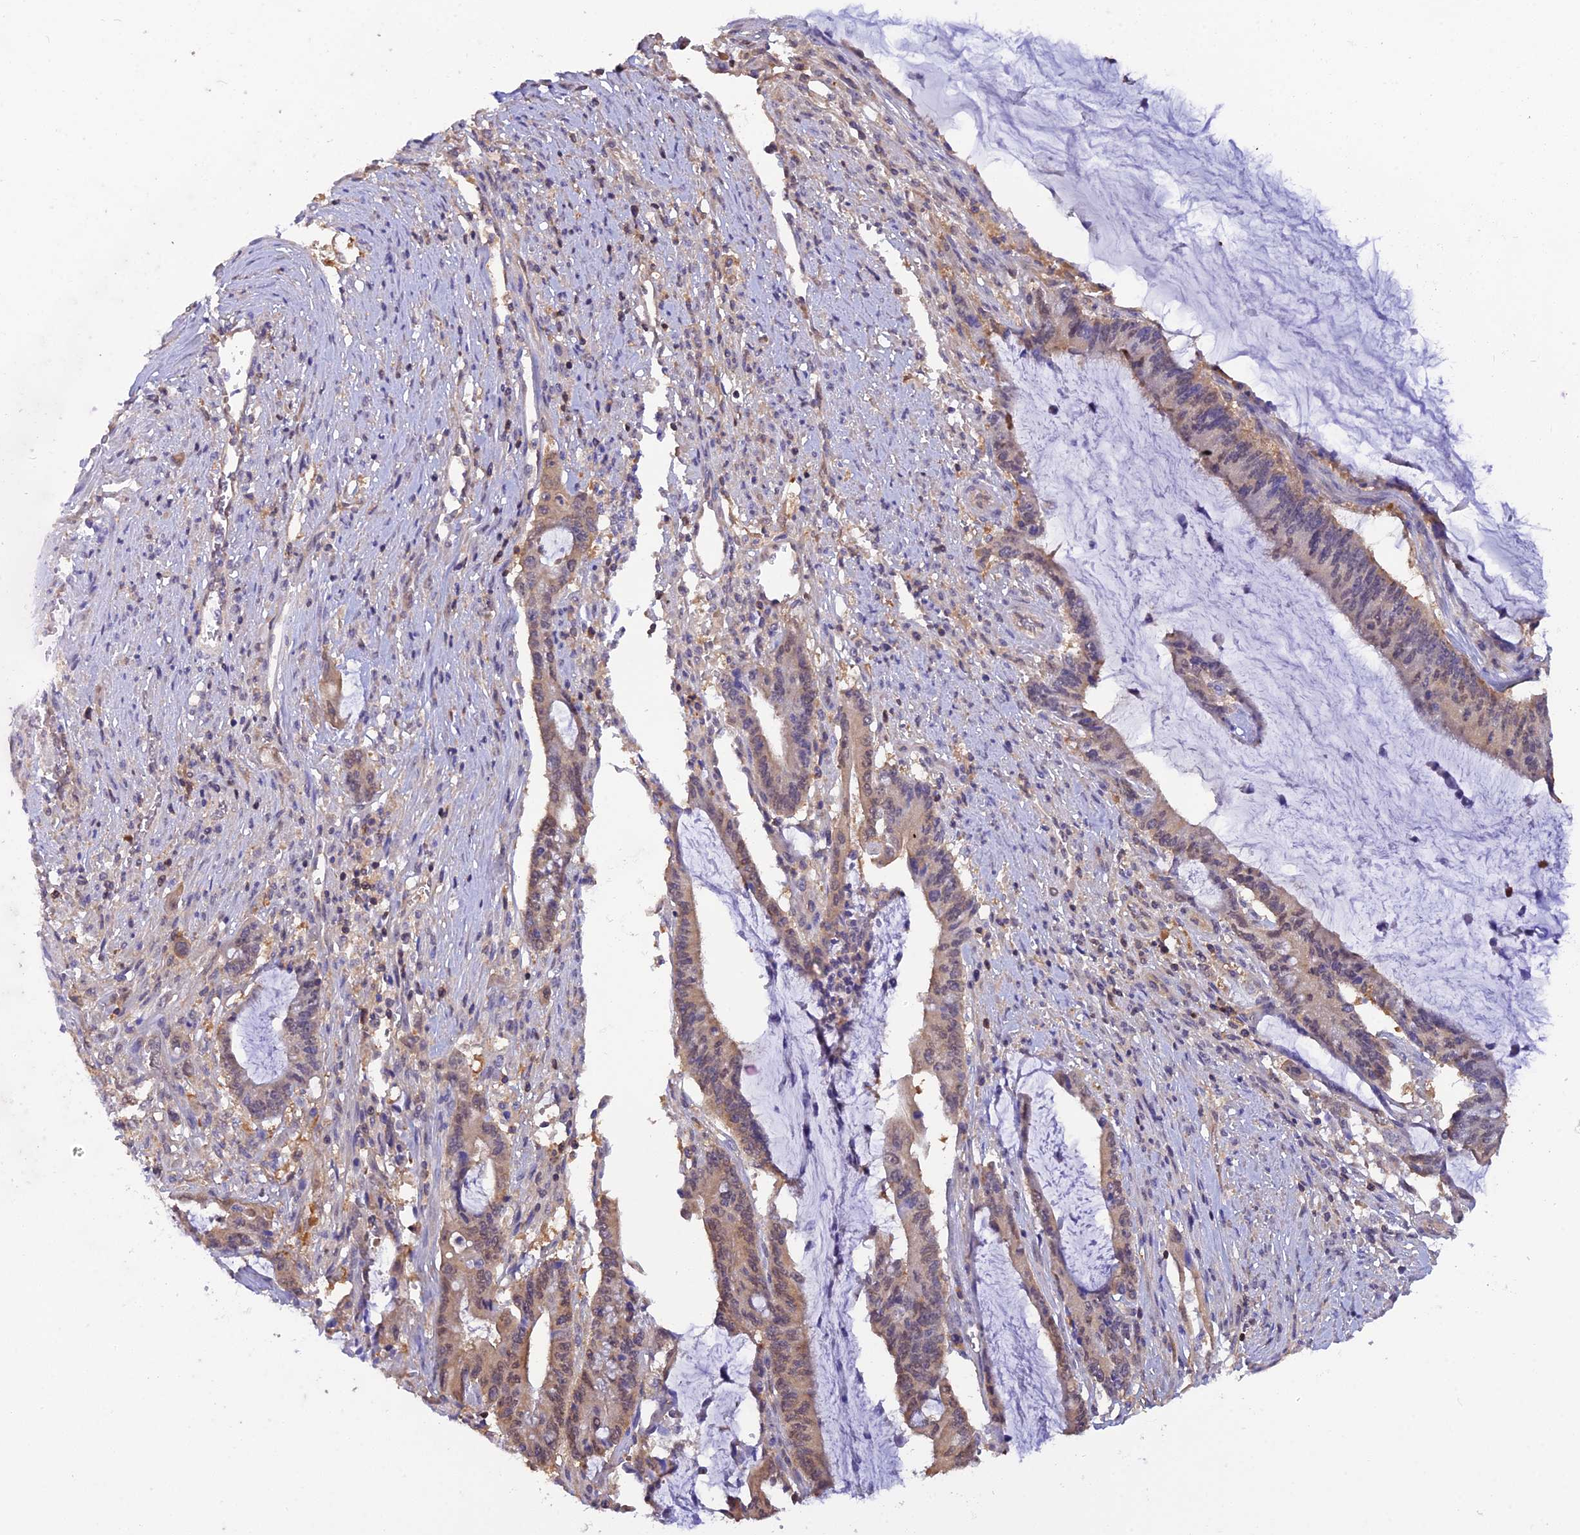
{"staining": {"intensity": "moderate", "quantity": "<25%", "location": "cytoplasmic/membranous,nuclear"}, "tissue": "pancreatic cancer", "cell_type": "Tumor cells", "image_type": "cancer", "snomed": [{"axis": "morphology", "description": "Adenocarcinoma, NOS"}, {"axis": "topography", "description": "Pancreas"}], "caption": "Moderate cytoplasmic/membranous and nuclear staining for a protein is present in about <25% of tumor cells of pancreatic adenocarcinoma using immunohistochemistry.", "gene": "HINT1", "patient": {"sex": "female", "age": 50}}